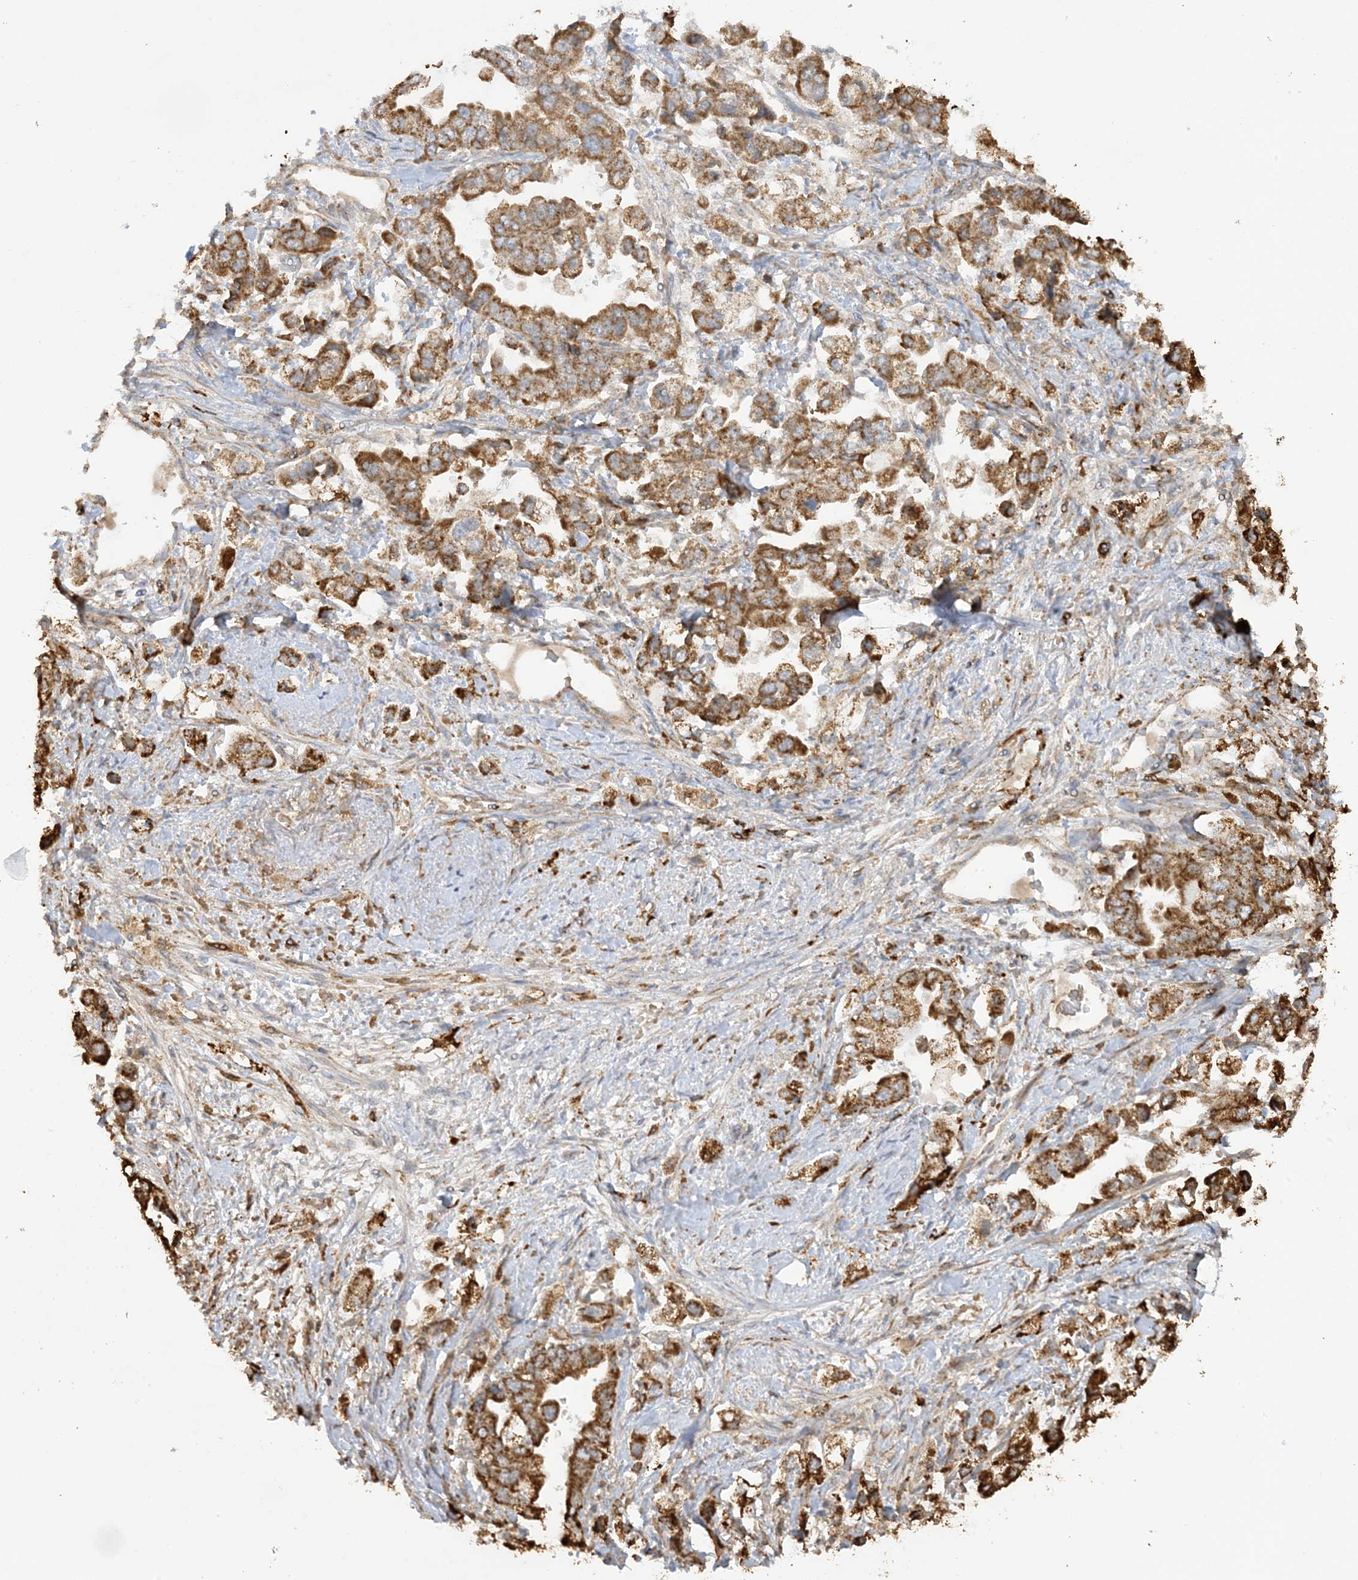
{"staining": {"intensity": "moderate", "quantity": ">75%", "location": "cytoplasmic/membranous"}, "tissue": "stomach cancer", "cell_type": "Tumor cells", "image_type": "cancer", "snomed": [{"axis": "morphology", "description": "Adenocarcinoma, NOS"}, {"axis": "topography", "description": "Stomach"}], "caption": "Stomach adenocarcinoma stained with DAB (3,3'-diaminobenzidine) IHC shows medium levels of moderate cytoplasmic/membranous staining in about >75% of tumor cells.", "gene": "AGA", "patient": {"sex": "male", "age": 62}}